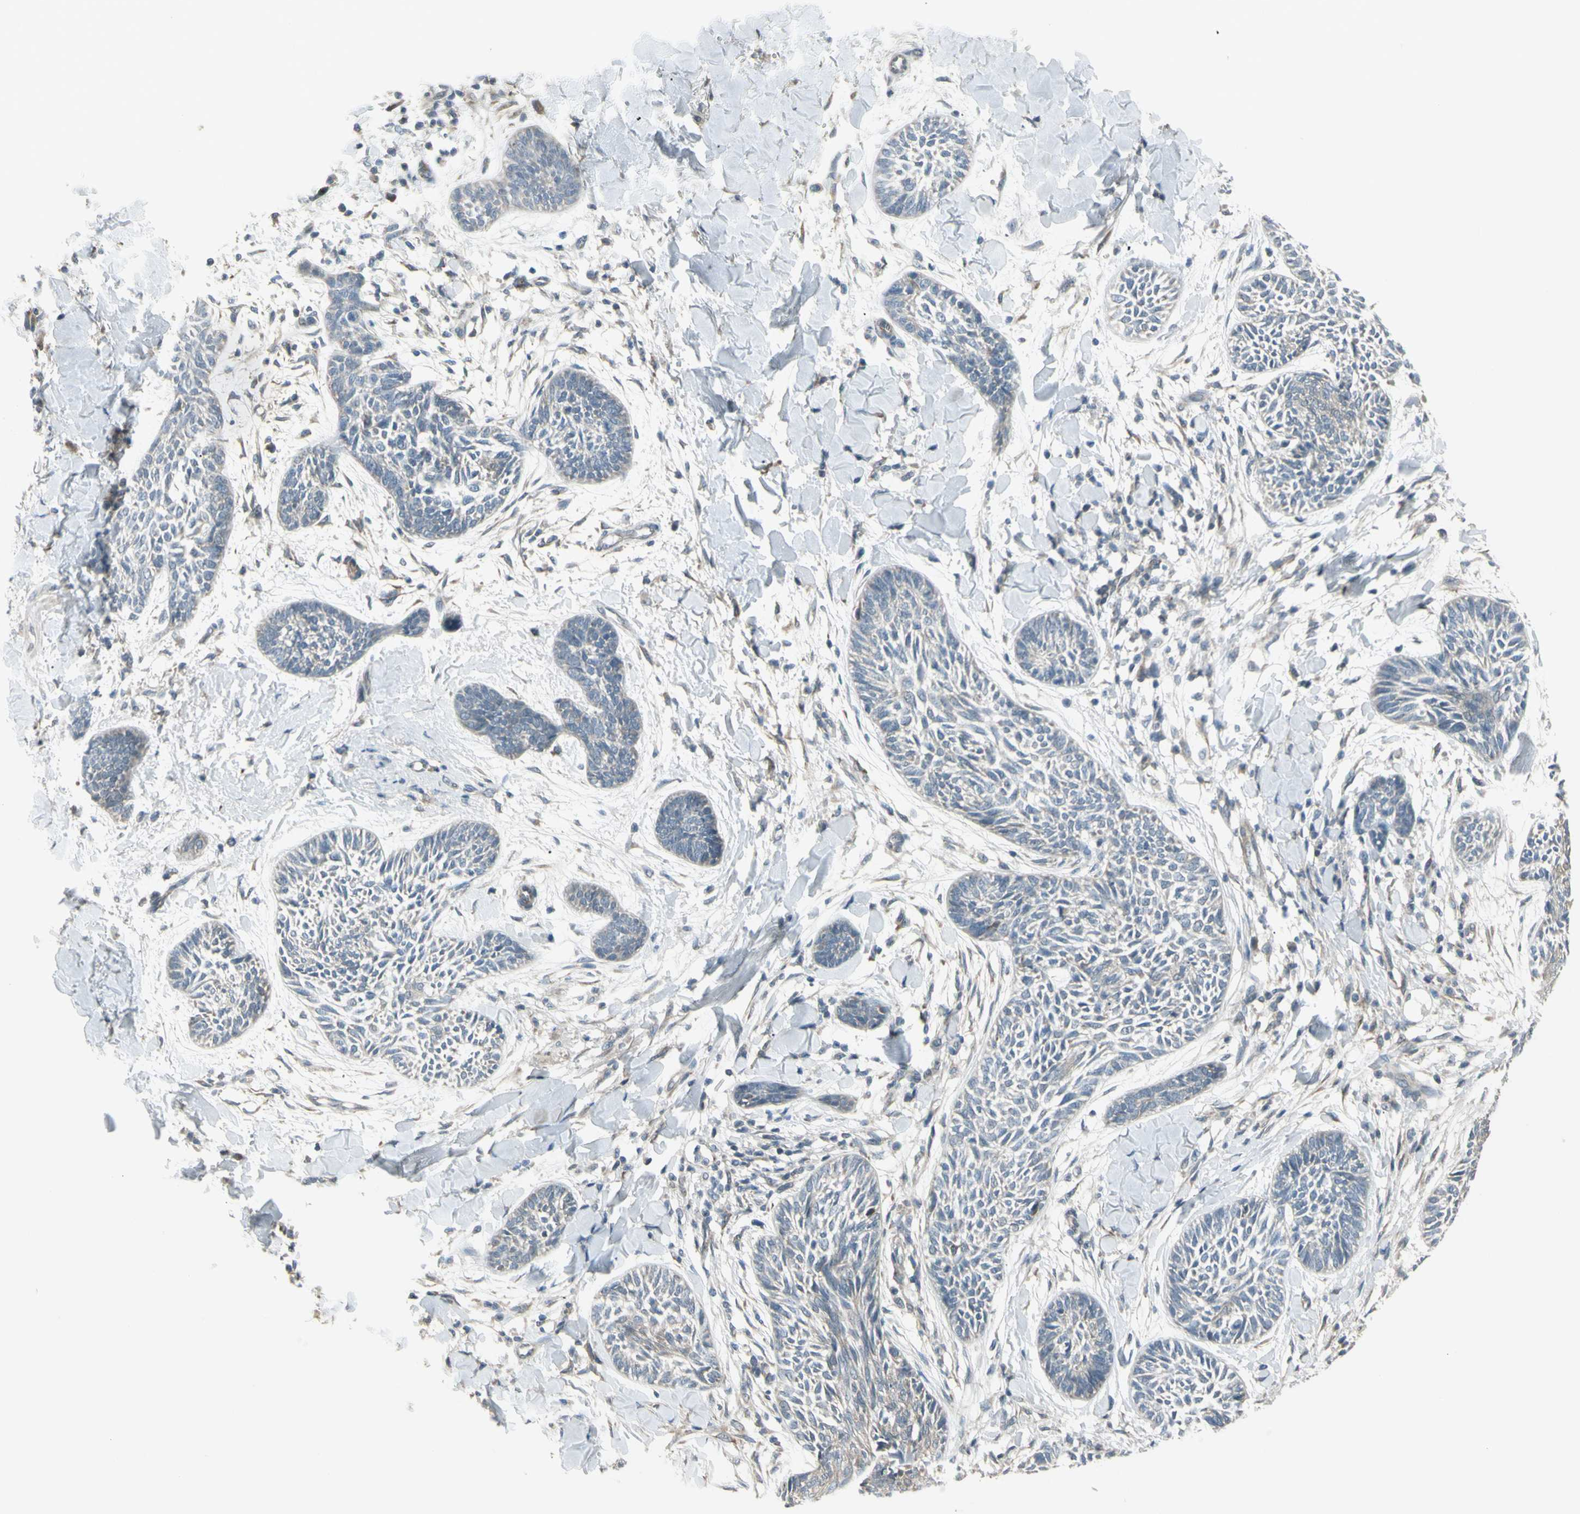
{"staining": {"intensity": "negative", "quantity": "none", "location": "none"}, "tissue": "skin cancer", "cell_type": "Tumor cells", "image_type": "cancer", "snomed": [{"axis": "morphology", "description": "Papilloma, NOS"}, {"axis": "morphology", "description": "Basal cell carcinoma"}, {"axis": "topography", "description": "Skin"}], "caption": "Immunohistochemical staining of human basal cell carcinoma (skin) demonstrates no significant positivity in tumor cells. Brightfield microscopy of immunohistochemistry (IHC) stained with DAB (3,3'-diaminobenzidine) (brown) and hematoxylin (blue), captured at high magnification.", "gene": "NAXD", "patient": {"sex": "male", "age": 87}}